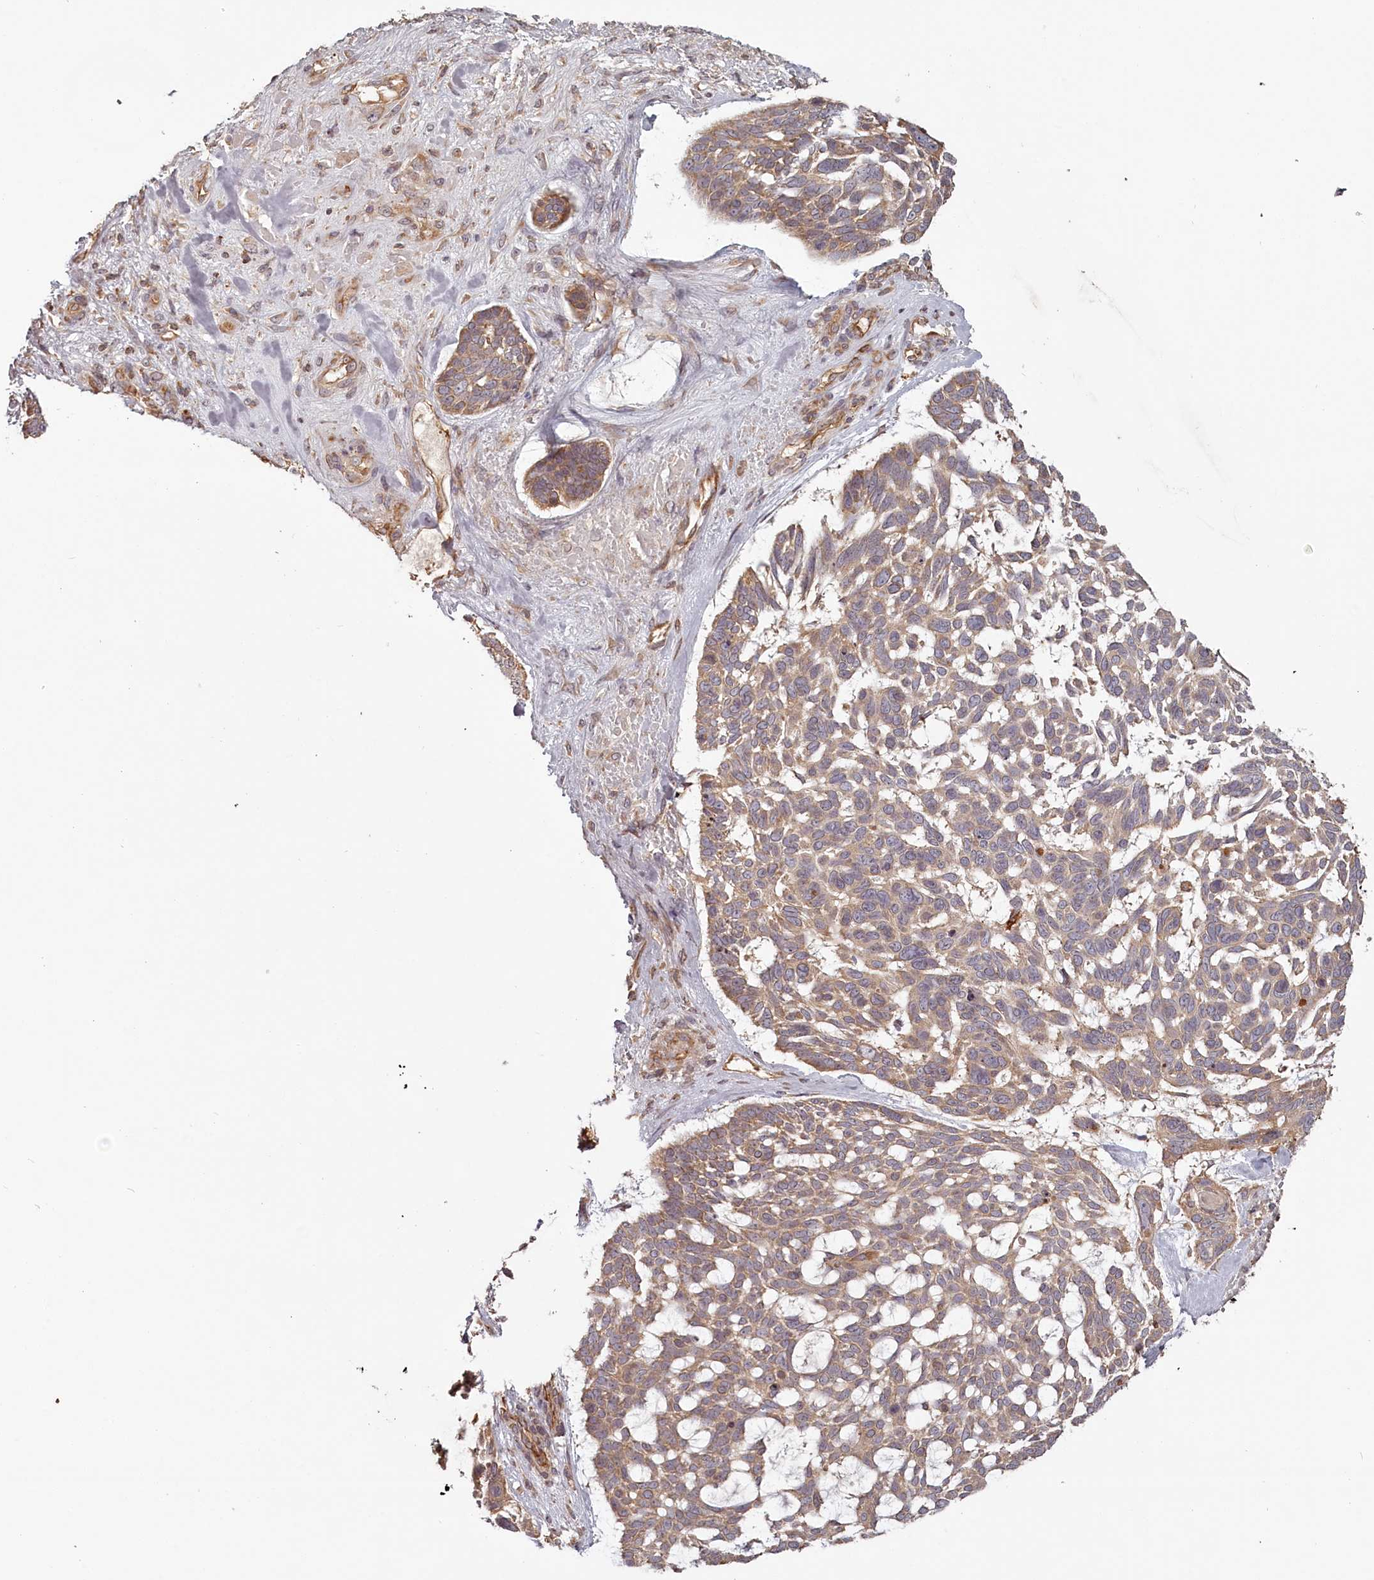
{"staining": {"intensity": "moderate", "quantity": "25%-75%", "location": "cytoplasmic/membranous"}, "tissue": "skin cancer", "cell_type": "Tumor cells", "image_type": "cancer", "snomed": [{"axis": "morphology", "description": "Basal cell carcinoma"}, {"axis": "topography", "description": "Skin"}], "caption": "This is an image of immunohistochemistry (IHC) staining of basal cell carcinoma (skin), which shows moderate staining in the cytoplasmic/membranous of tumor cells.", "gene": "TMIE", "patient": {"sex": "male", "age": 88}}